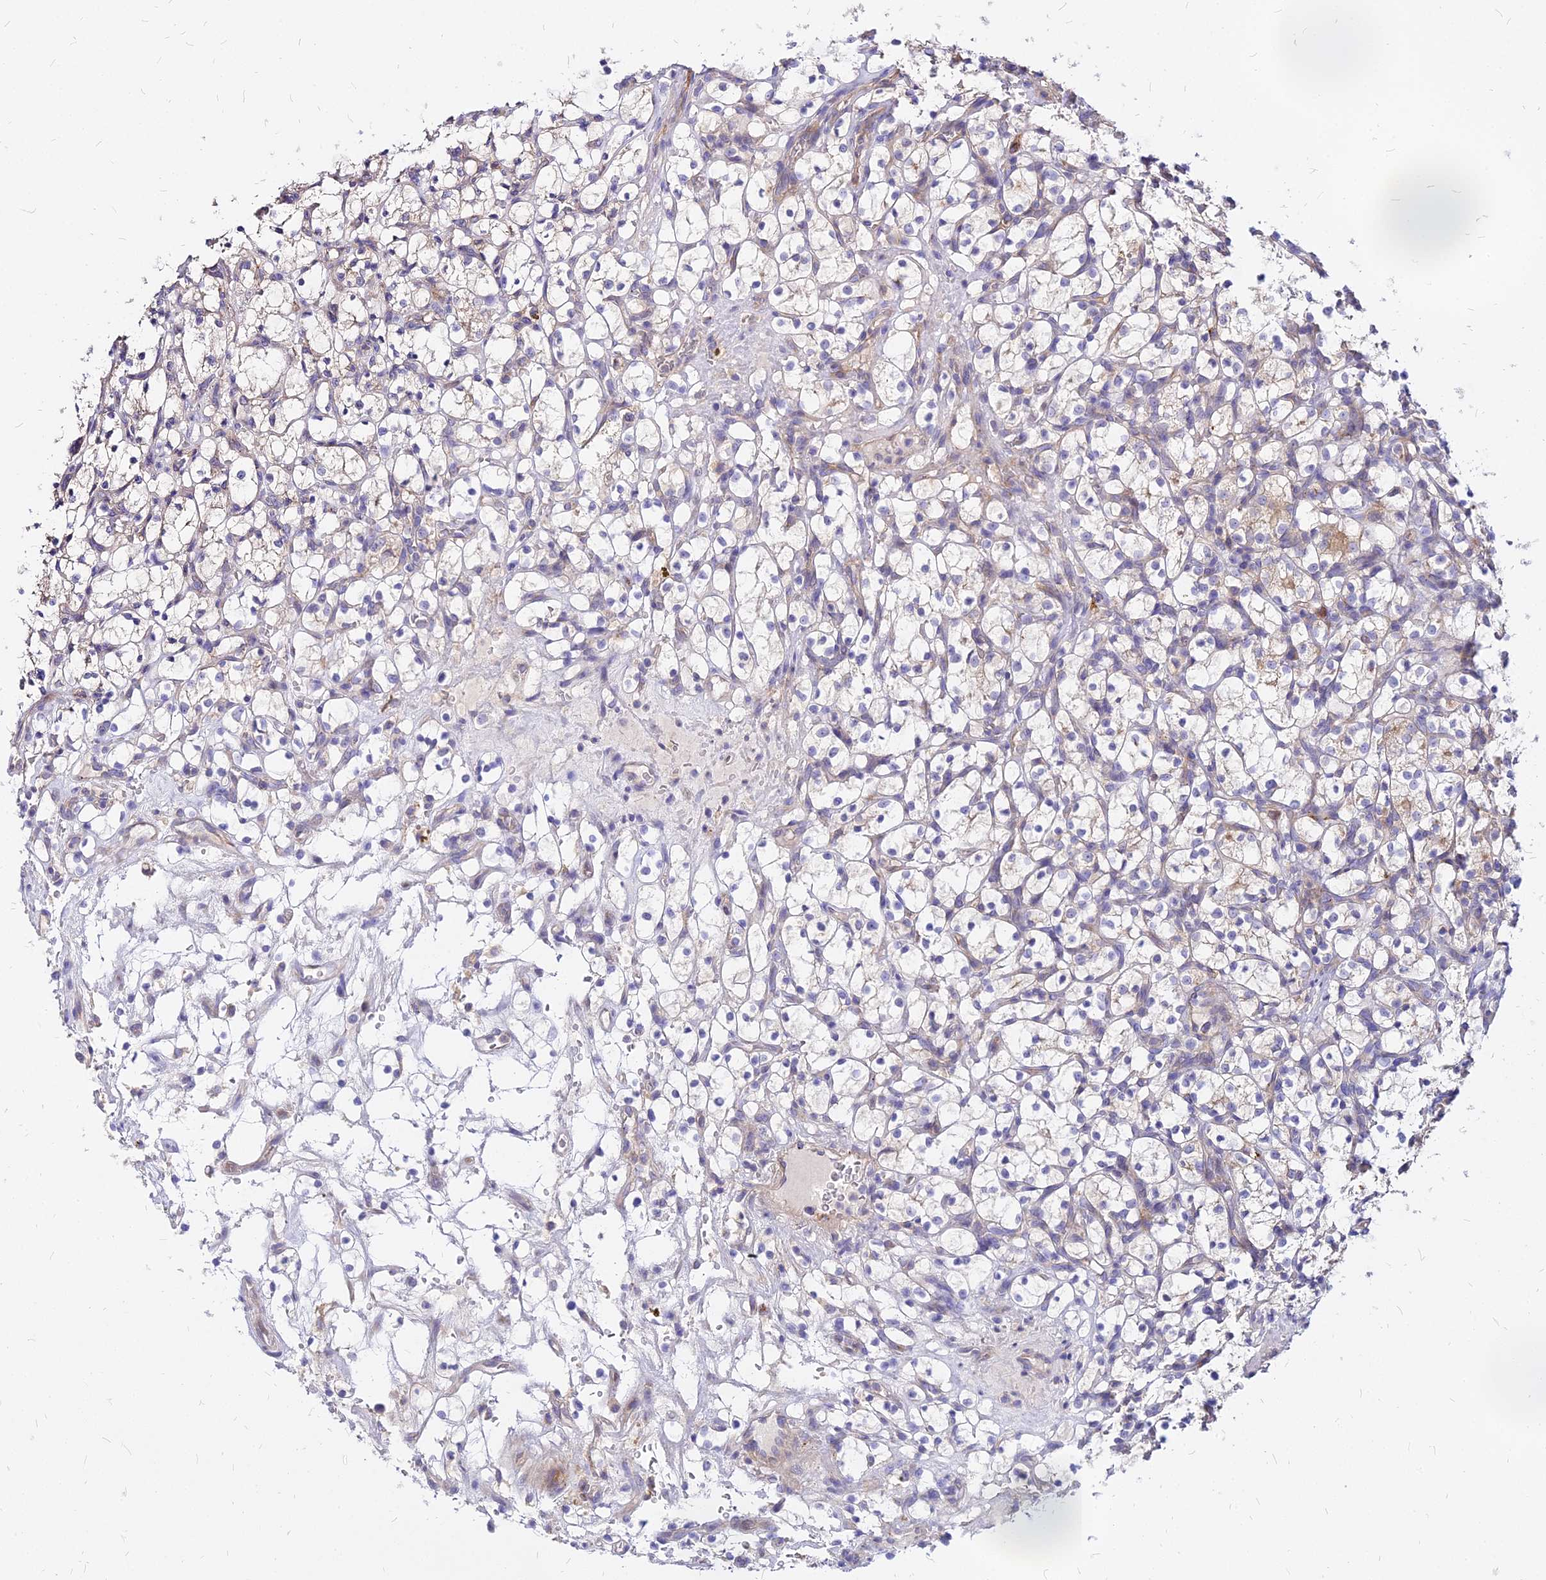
{"staining": {"intensity": "negative", "quantity": "none", "location": "none"}, "tissue": "renal cancer", "cell_type": "Tumor cells", "image_type": "cancer", "snomed": [{"axis": "morphology", "description": "Adenocarcinoma, NOS"}, {"axis": "topography", "description": "Kidney"}], "caption": "Protein analysis of renal cancer (adenocarcinoma) exhibits no significant expression in tumor cells.", "gene": "COMMD10", "patient": {"sex": "female", "age": 69}}